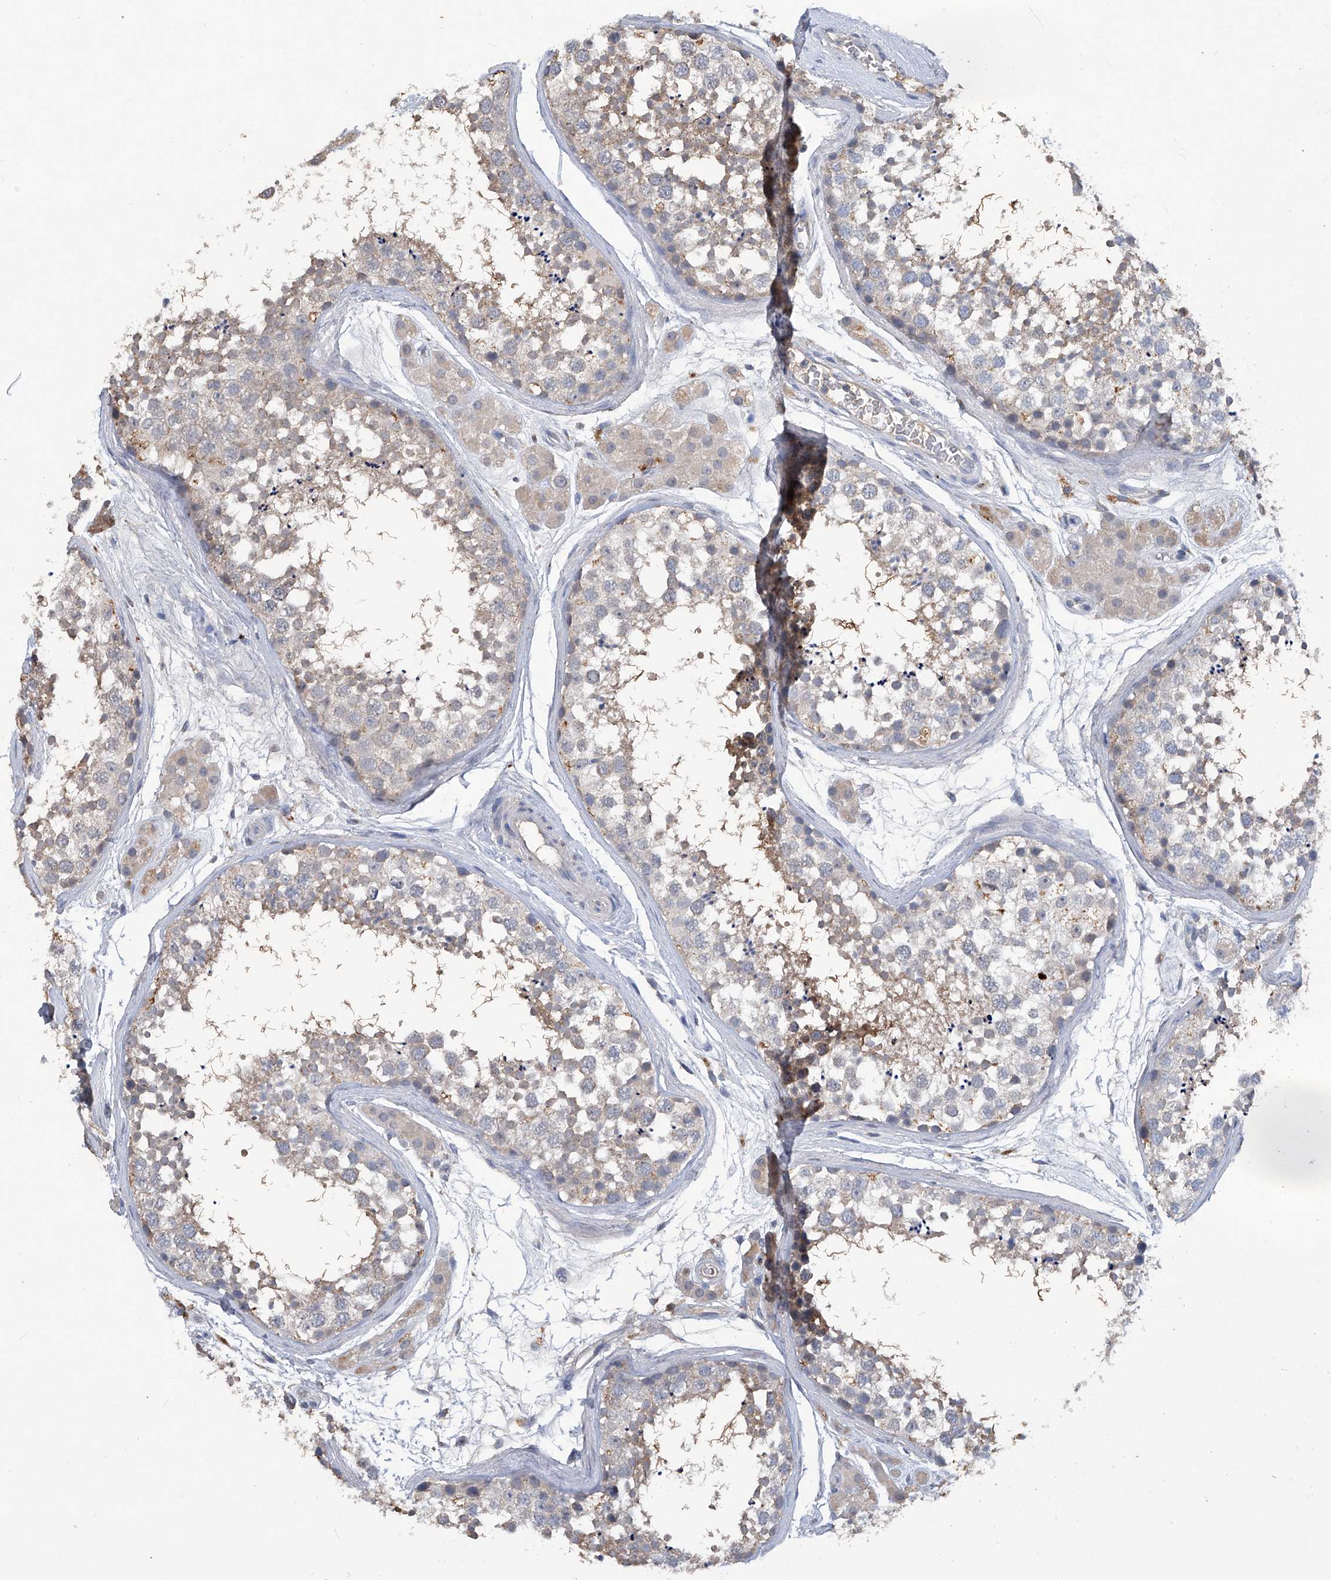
{"staining": {"intensity": "weak", "quantity": "25%-75%", "location": "cytoplasmic/membranous"}, "tissue": "testis", "cell_type": "Cells in seminiferous ducts", "image_type": "normal", "snomed": [{"axis": "morphology", "description": "Normal tissue, NOS"}, {"axis": "topography", "description": "Testis"}], "caption": "IHC of unremarkable human testis shows low levels of weak cytoplasmic/membranous positivity in about 25%-75% of cells in seminiferous ducts. (DAB IHC with brightfield microscopy, high magnification).", "gene": "PCSK5", "patient": {"sex": "male", "age": 56}}